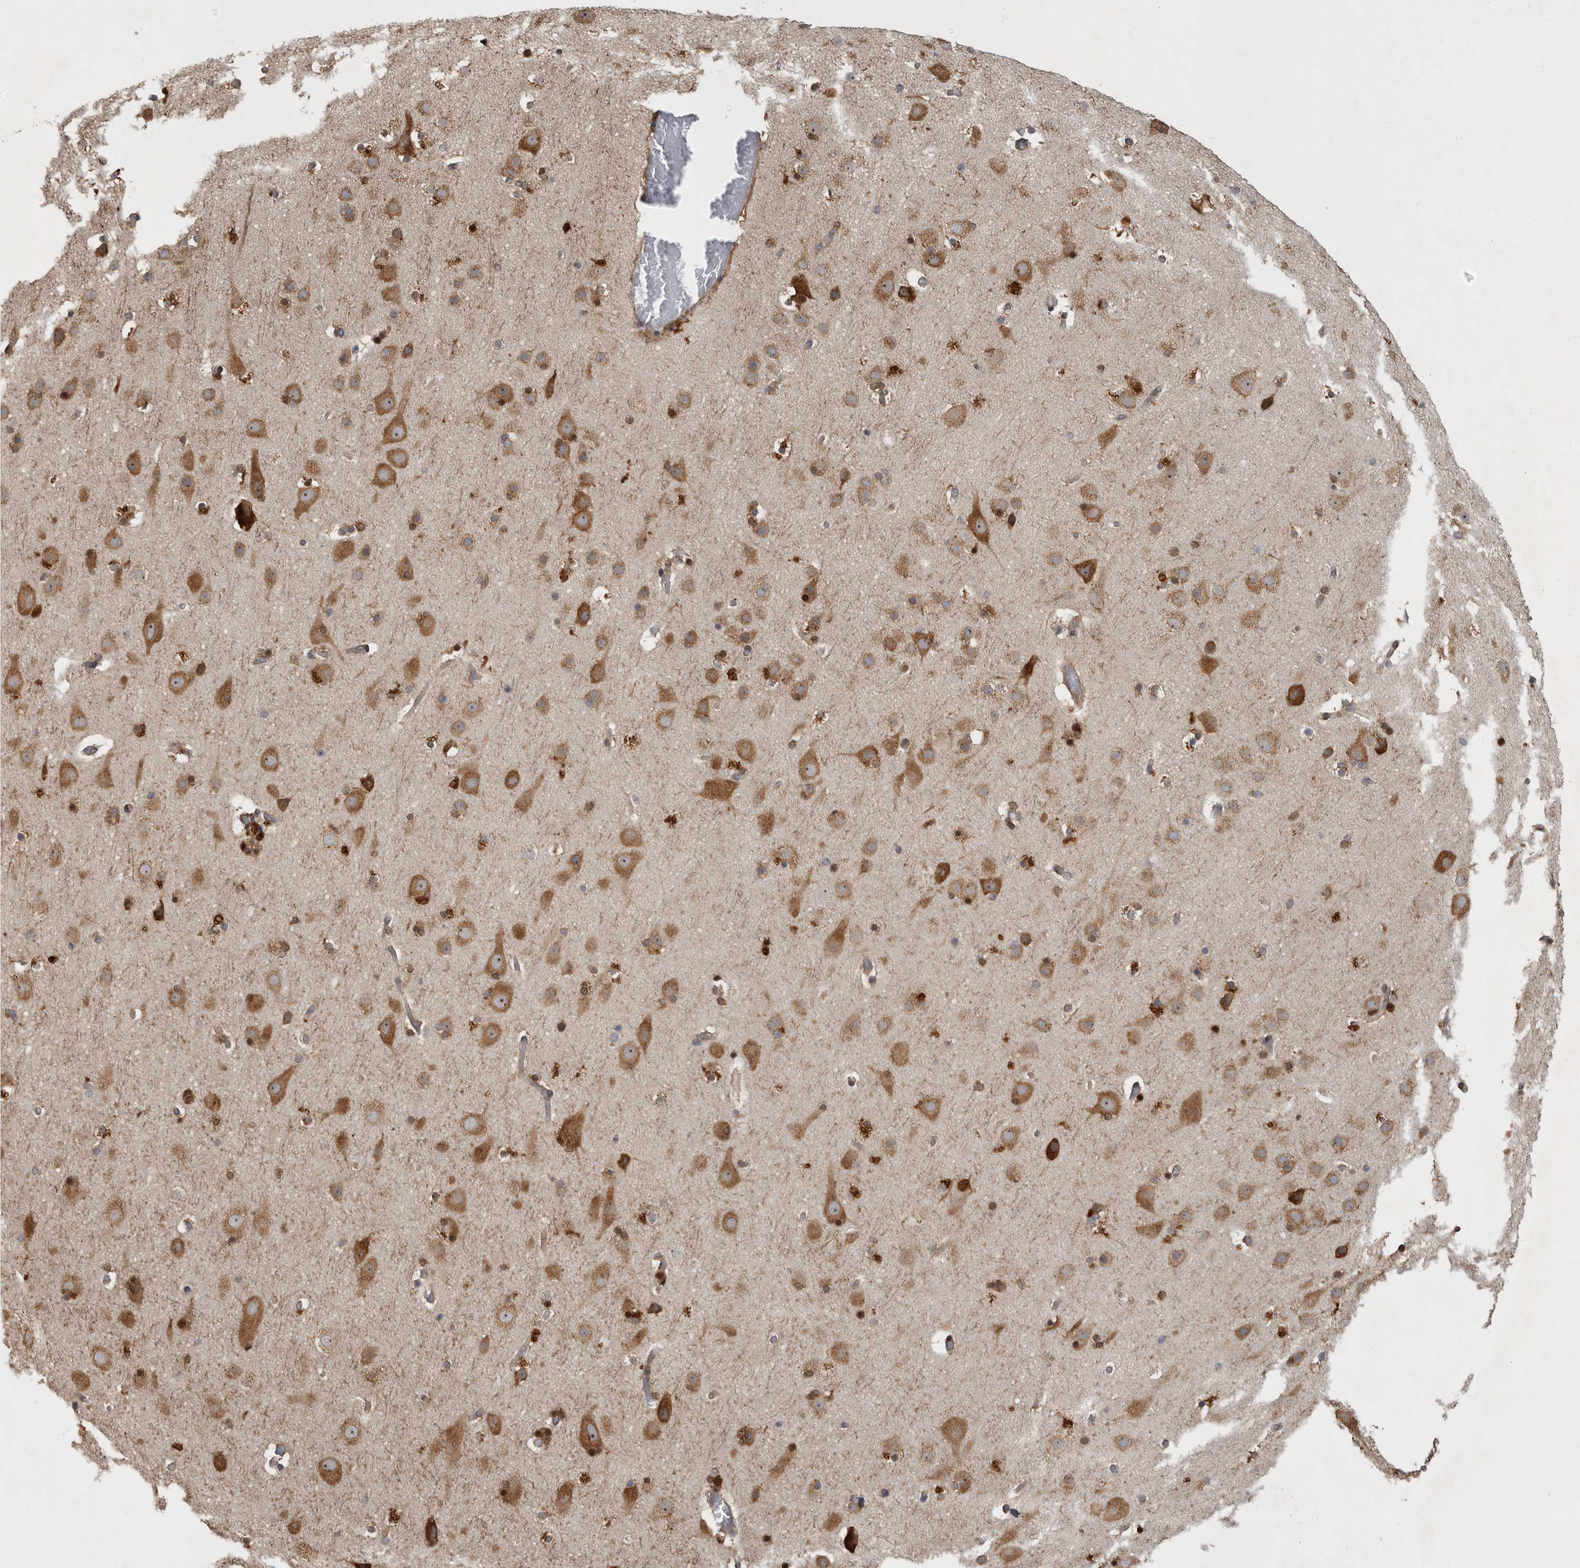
{"staining": {"intensity": "weak", "quantity": "25%-75%", "location": "cytoplasmic/membranous"}, "tissue": "cerebral cortex", "cell_type": "Endothelial cells", "image_type": "normal", "snomed": [{"axis": "morphology", "description": "Normal tissue, NOS"}, {"axis": "topography", "description": "Cerebral cortex"}], "caption": "Benign cerebral cortex was stained to show a protein in brown. There is low levels of weak cytoplasmic/membranous positivity in approximately 25%-75% of endothelial cells. The staining was performed using DAB (3,3'-diaminobenzidine) to visualize the protein expression in brown, while the nuclei were stained in blue with hematoxylin (Magnification: 20x).", "gene": "ATXN2", "patient": {"sex": "male", "age": 57}}